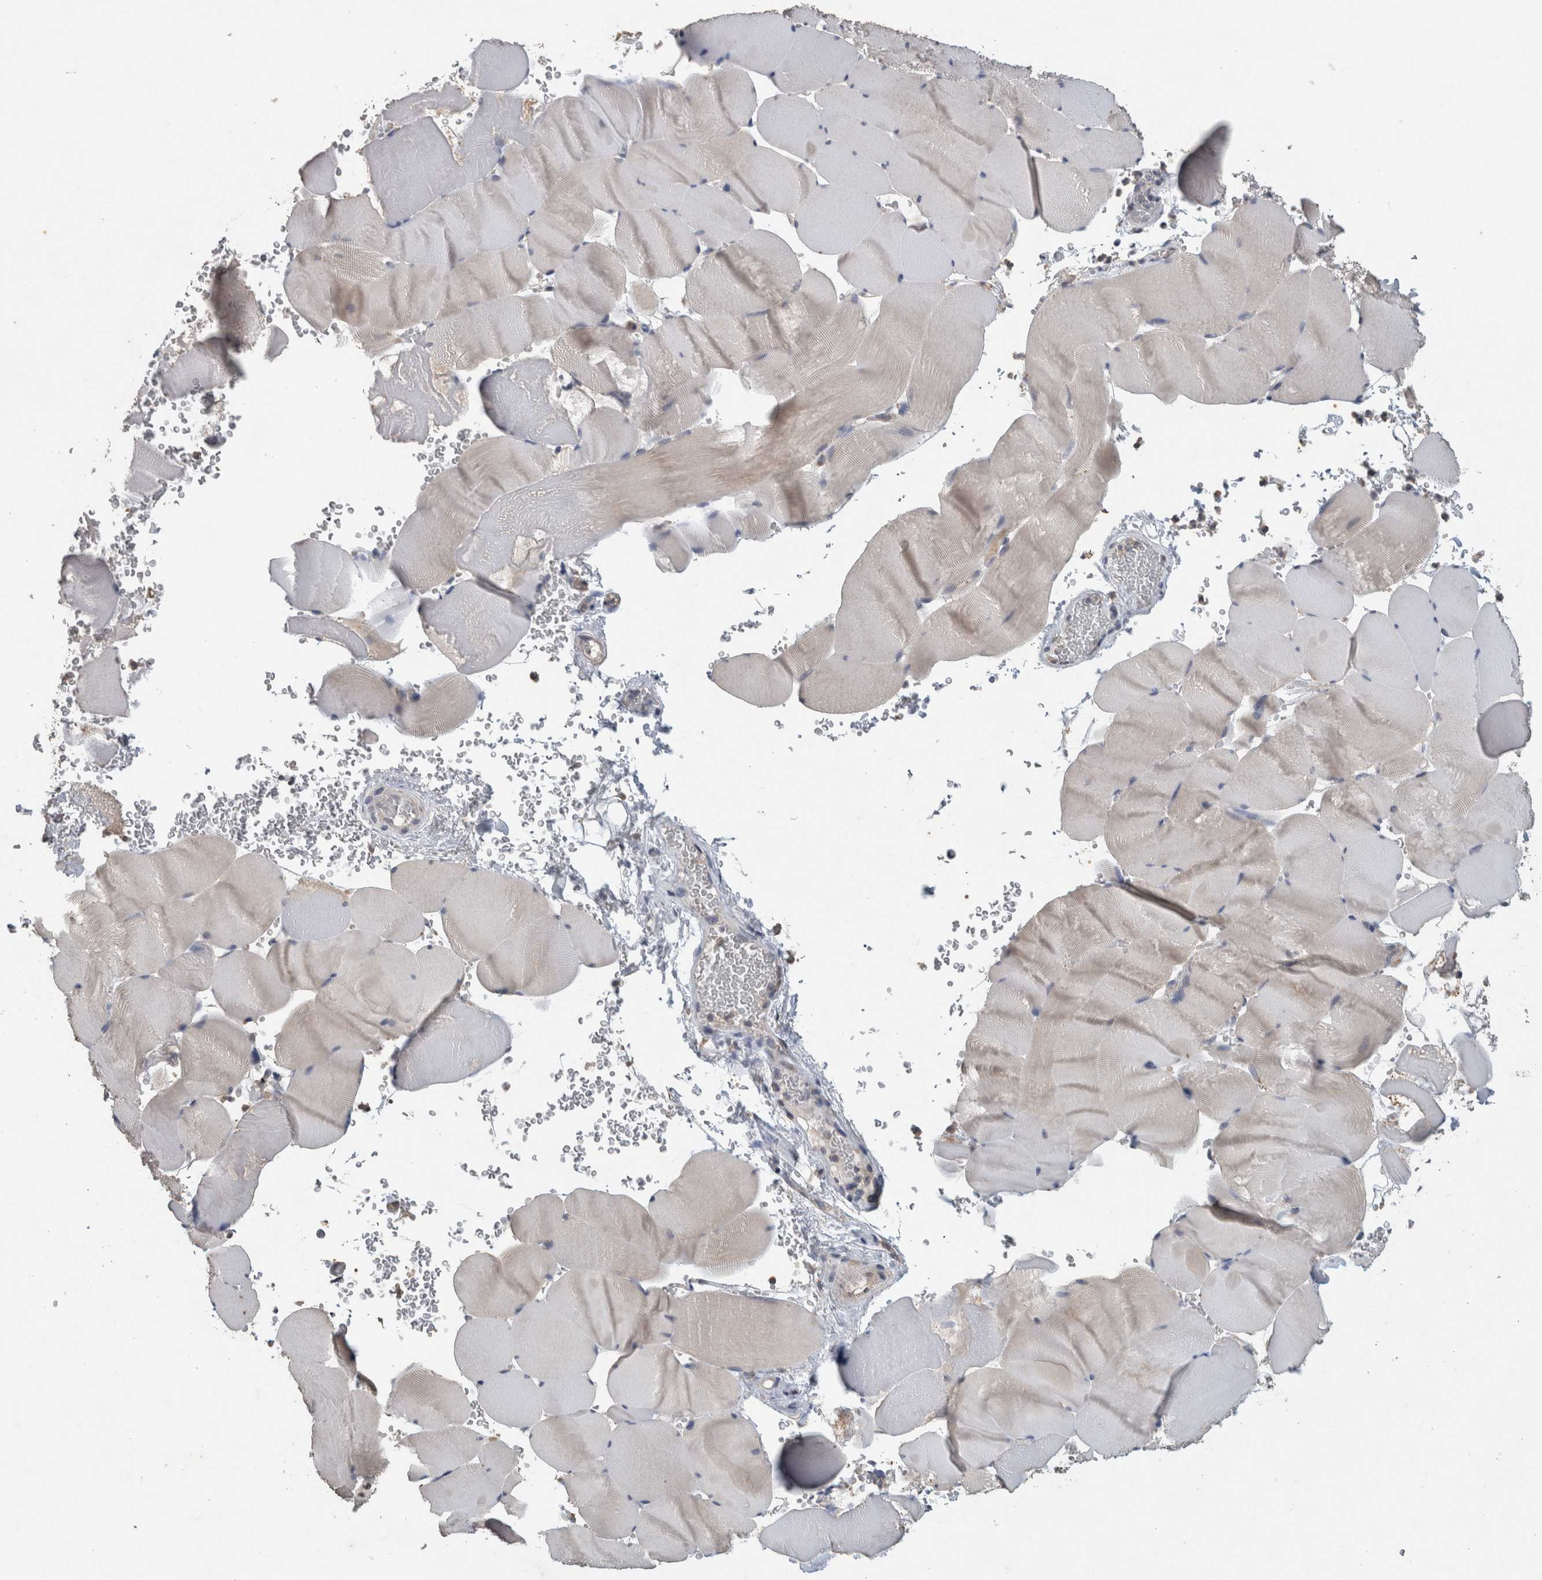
{"staining": {"intensity": "negative", "quantity": "none", "location": "none"}, "tissue": "skeletal muscle", "cell_type": "Myocytes", "image_type": "normal", "snomed": [{"axis": "morphology", "description": "Normal tissue, NOS"}, {"axis": "topography", "description": "Skeletal muscle"}], "caption": "Skeletal muscle stained for a protein using immunohistochemistry shows no expression myocytes.", "gene": "HEXD", "patient": {"sex": "male", "age": 62}}